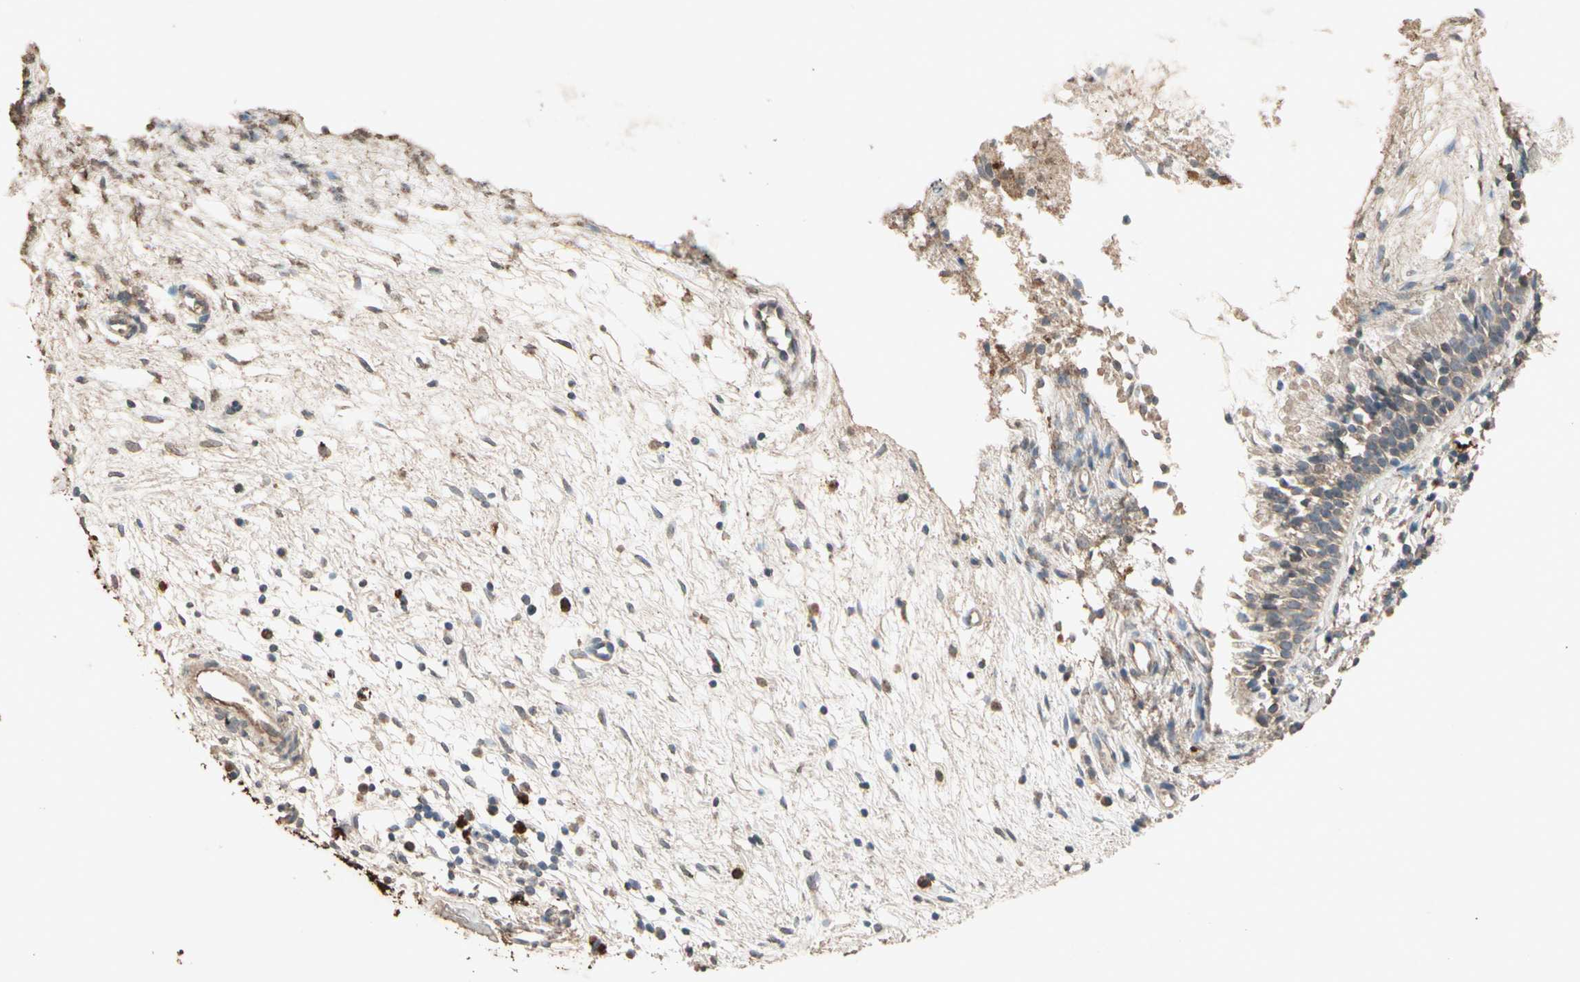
{"staining": {"intensity": "moderate", "quantity": ">75%", "location": "cytoplasmic/membranous"}, "tissue": "nasopharynx", "cell_type": "Respiratory epithelial cells", "image_type": "normal", "snomed": [{"axis": "morphology", "description": "Normal tissue, NOS"}, {"axis": "topography", "description": "Nasopharynx"}], "caption": "Respiratory epithelial cells demonstrate medium levels of moderate cytoplasmic/membranous staining in about >75% of cells in normal human nasopharynx. The staining was performed using DAB to visualize the protein expression in brown, while the nuclei were stained in blue with hematoxylin (Magnification: 20x).", "gene": "GPLD1", "patient": {"sex": "male", "age": 21}}